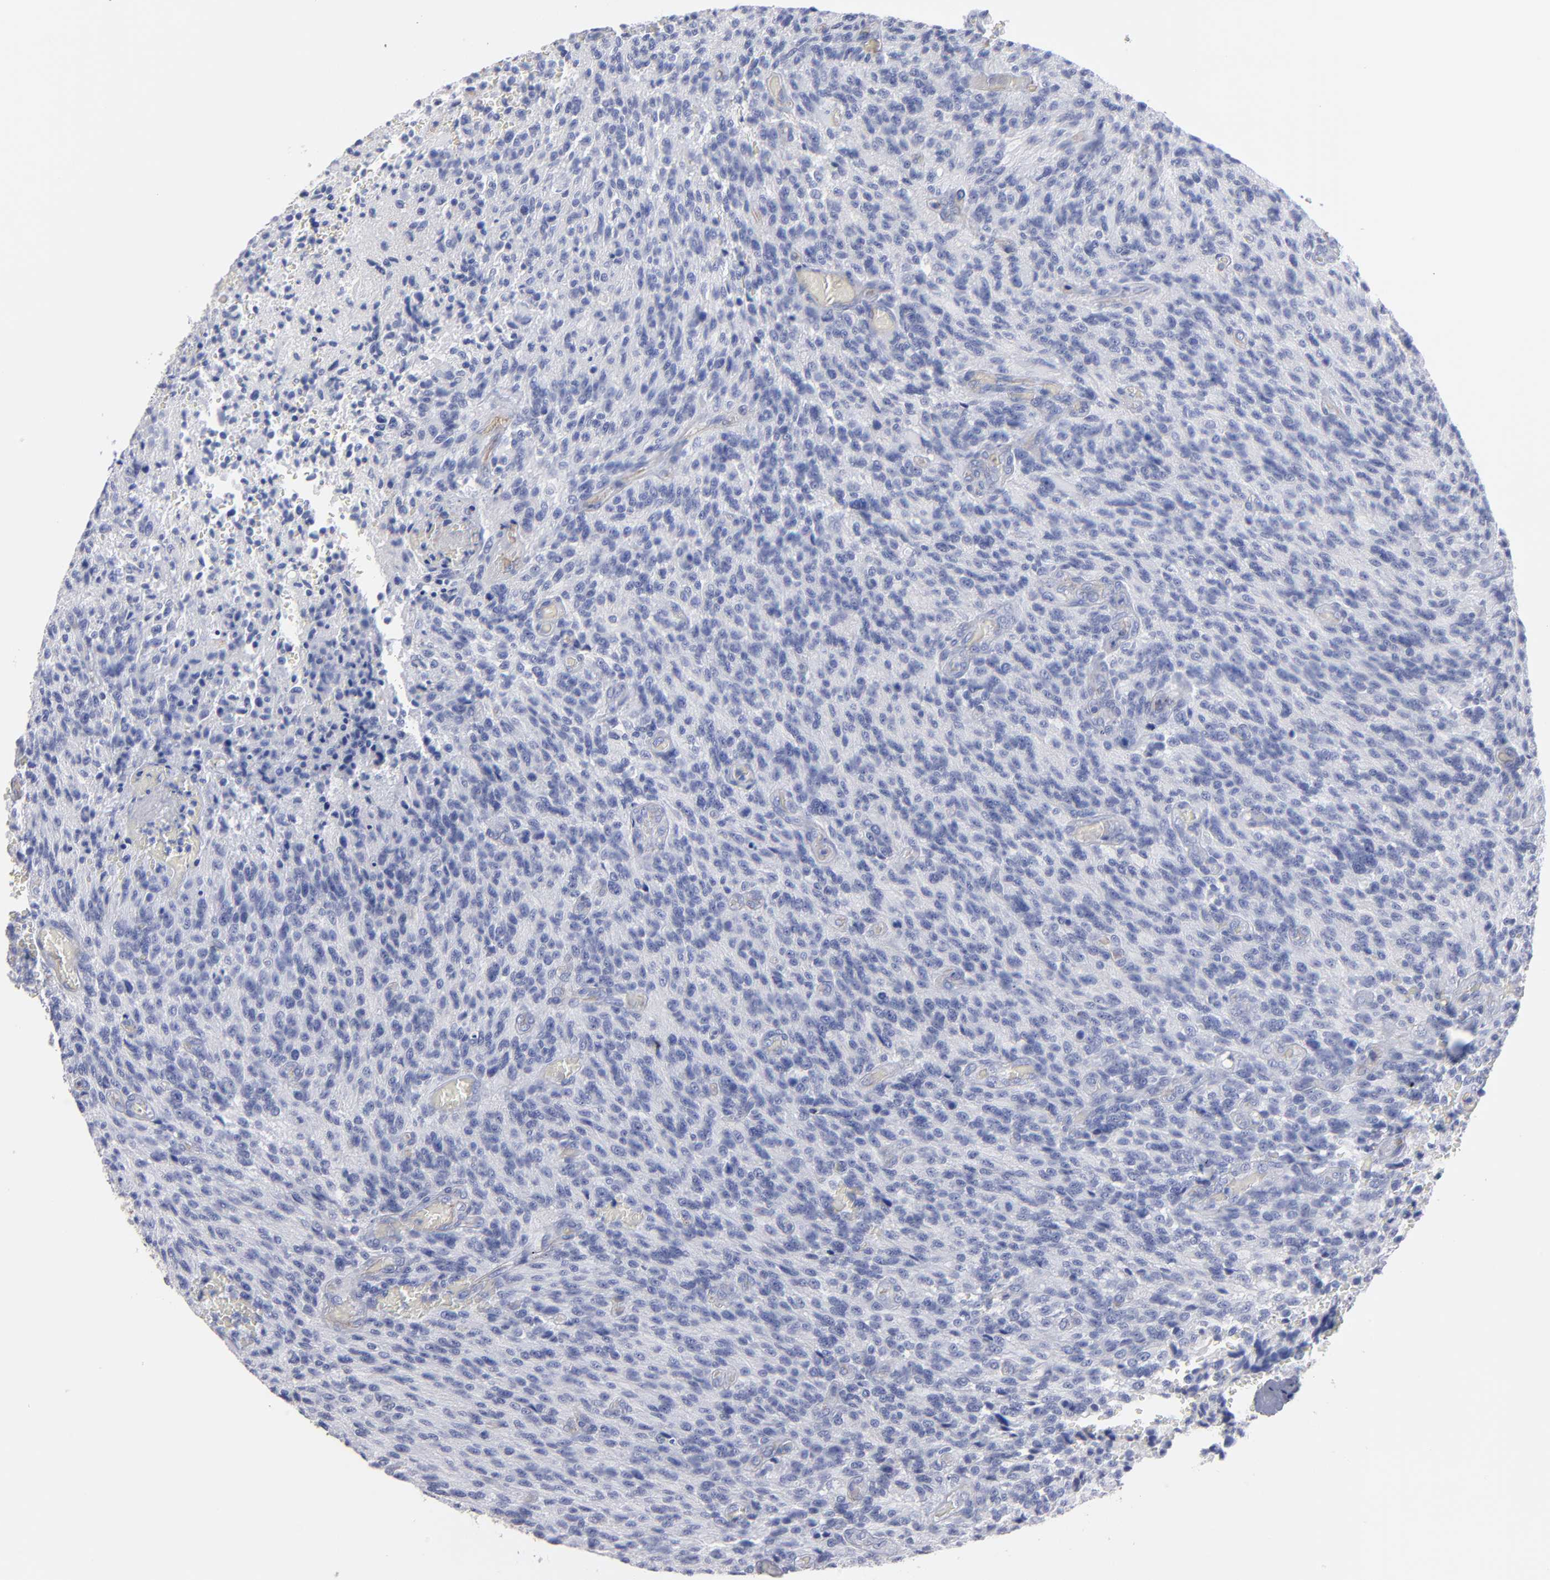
{"staining": {"intensity": "negative", "quantity": "none", "location": "none"}, "tissue": "glioma", "cell_type": "Tumor cells", "image_type": "cancer", "snomed": [{"axis": "morphology", "description": "Normal tissue, NOS"}, {"axis": "morphology", "description": "Glioma, malignant, High grade"}, {"axis": "topography", "description": "Cerebral cortex"}], "caption": "Image shows no protein expression in tumor cells of malignant high-grade glioma tissue.", "gene": "TM4SF1", "patient": {"sex": "male", "age": 56}}